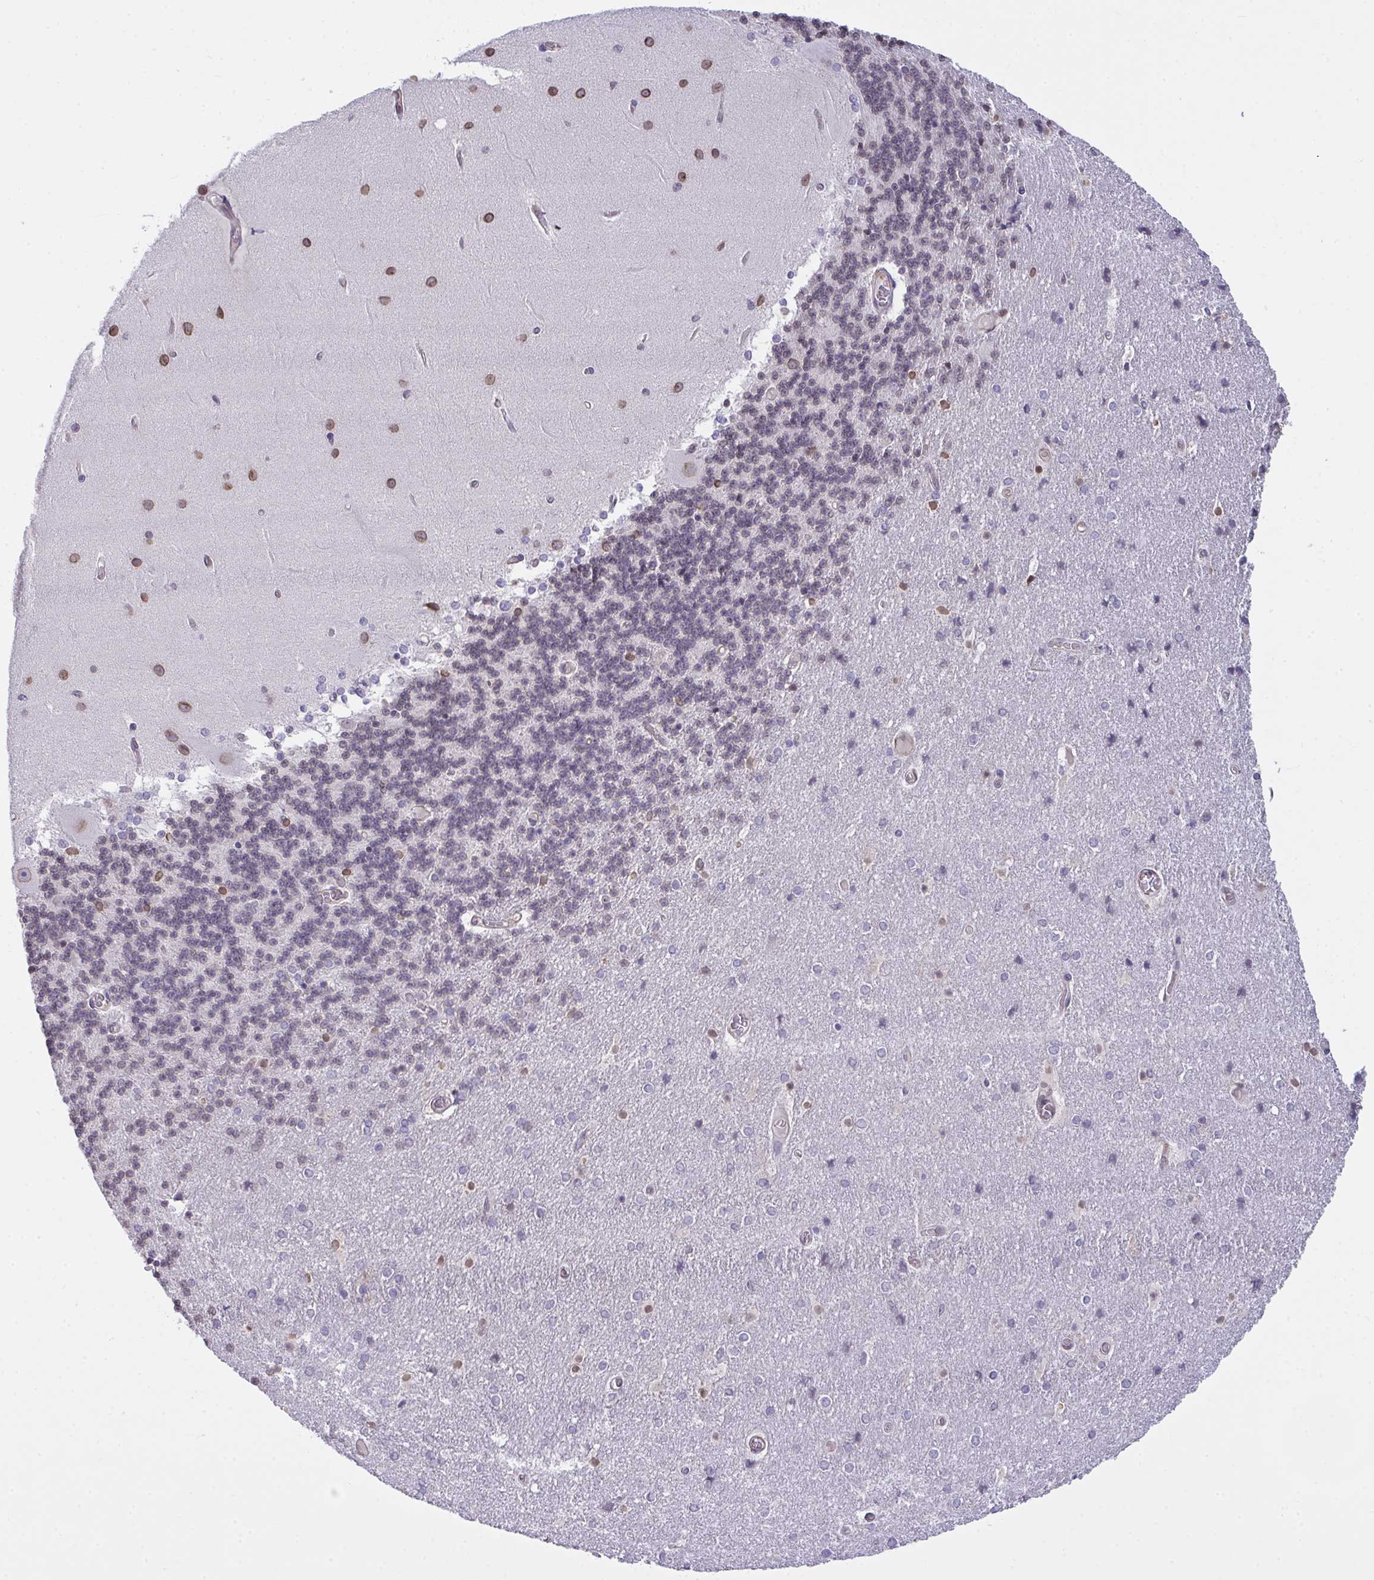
{"staining": {"intensity": "weak", "quantity": "<25%", "location": "nuclear"}, "tissue": "cerebellum", "cell_type": "Cells in granular layer", "image_type": "normal", "snomed": [{"axis": "morphology", "description": "Normal tissue, NOS"}, {"axis": "topography", "description": "Cerebellum"}], "caption": "High power microscopy micrograph of an immunohistochemistry photomicrograph of unremarkable cerebellum, revealing no significant positivity in cells in granular layer.", "gene": "SEMA6B", "patient": {"sex": "female", "age": 54}}